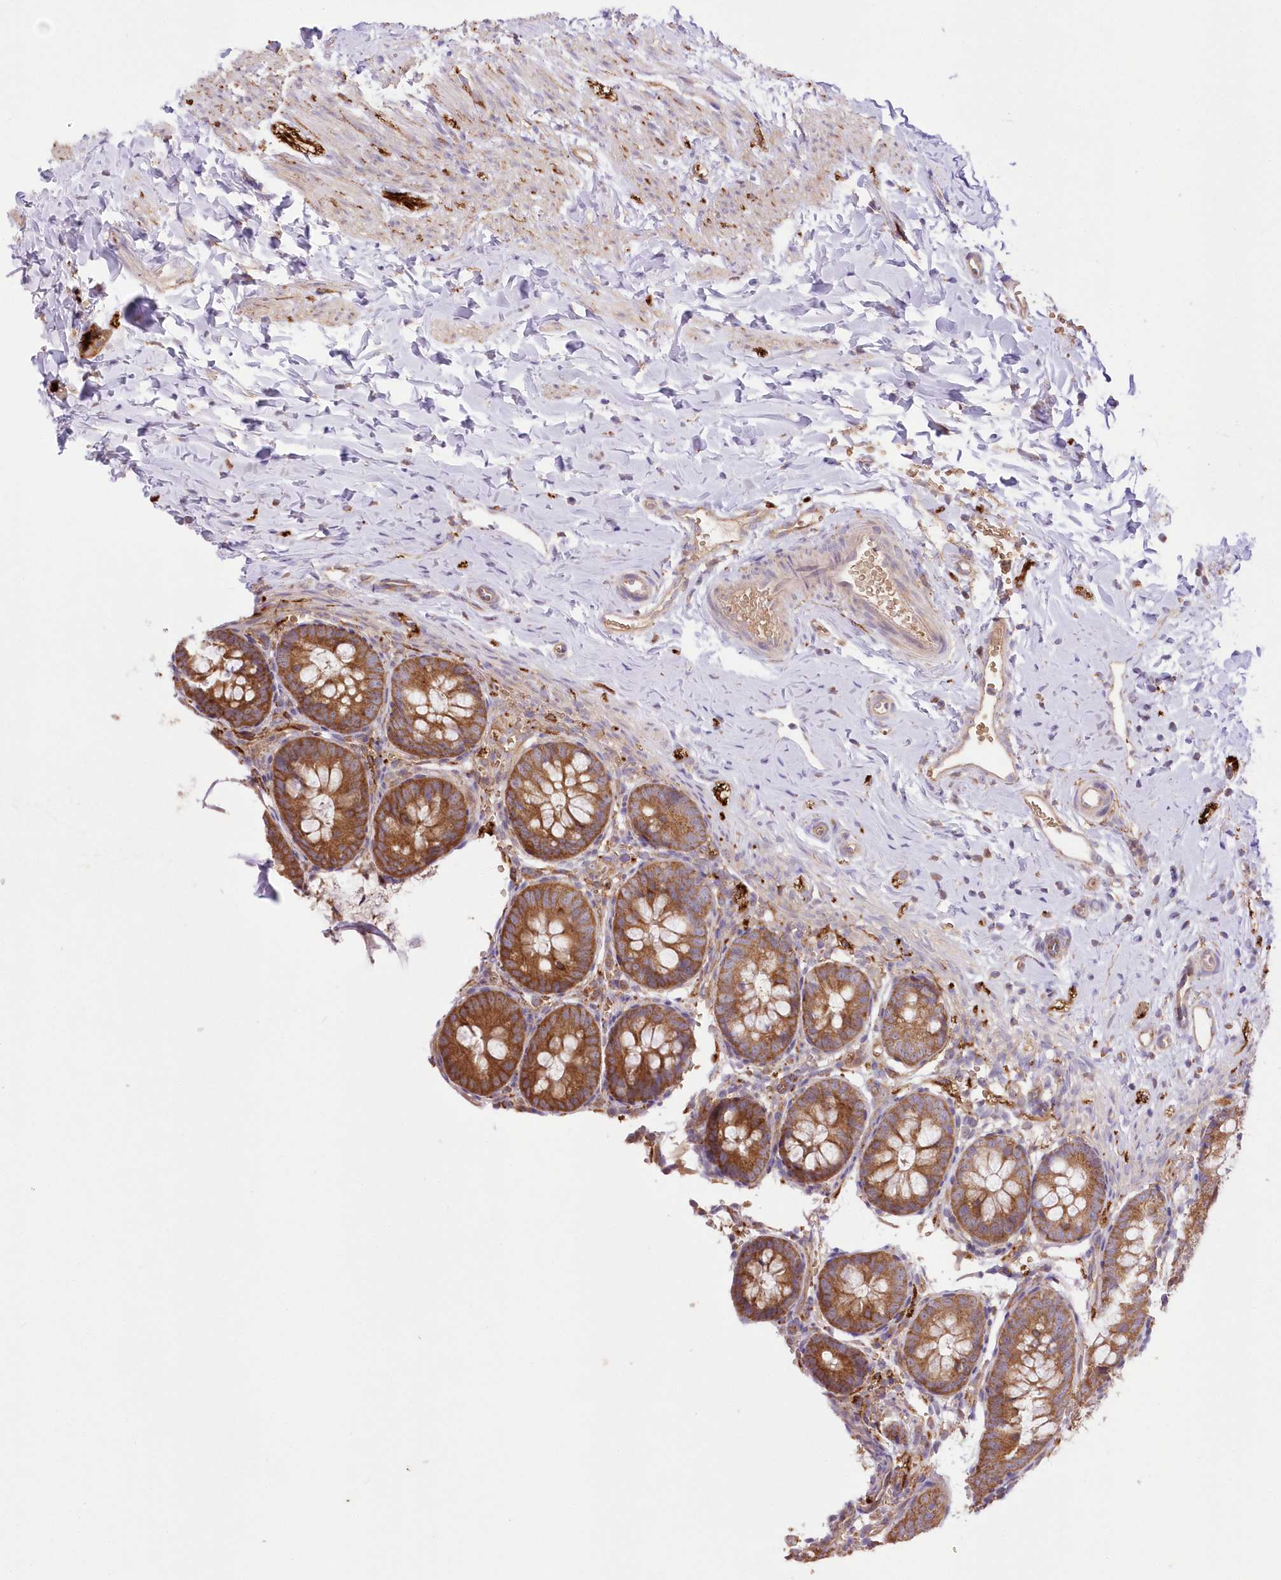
{"staining": {"intensity": "moderate", "quantity": ">75%", "location": "cytoplasmic/membranous"}, "tissue": "appendix", "cell_type": "Glandular cells", "image_type": "normal", "snomed": [{"axis": "morphology", "description": "Normal tissue, NOS"}, {"axis": "topography", "description": "Appendix"}], "caption": "Immunohistochemical staining of normal human appendix shows medium levels of moderate cytoplasmic/membranous staining in approximately >75% of glandular cells.", "gene": "FCHO2", "patient": {"sex": "male", "age": 1}}